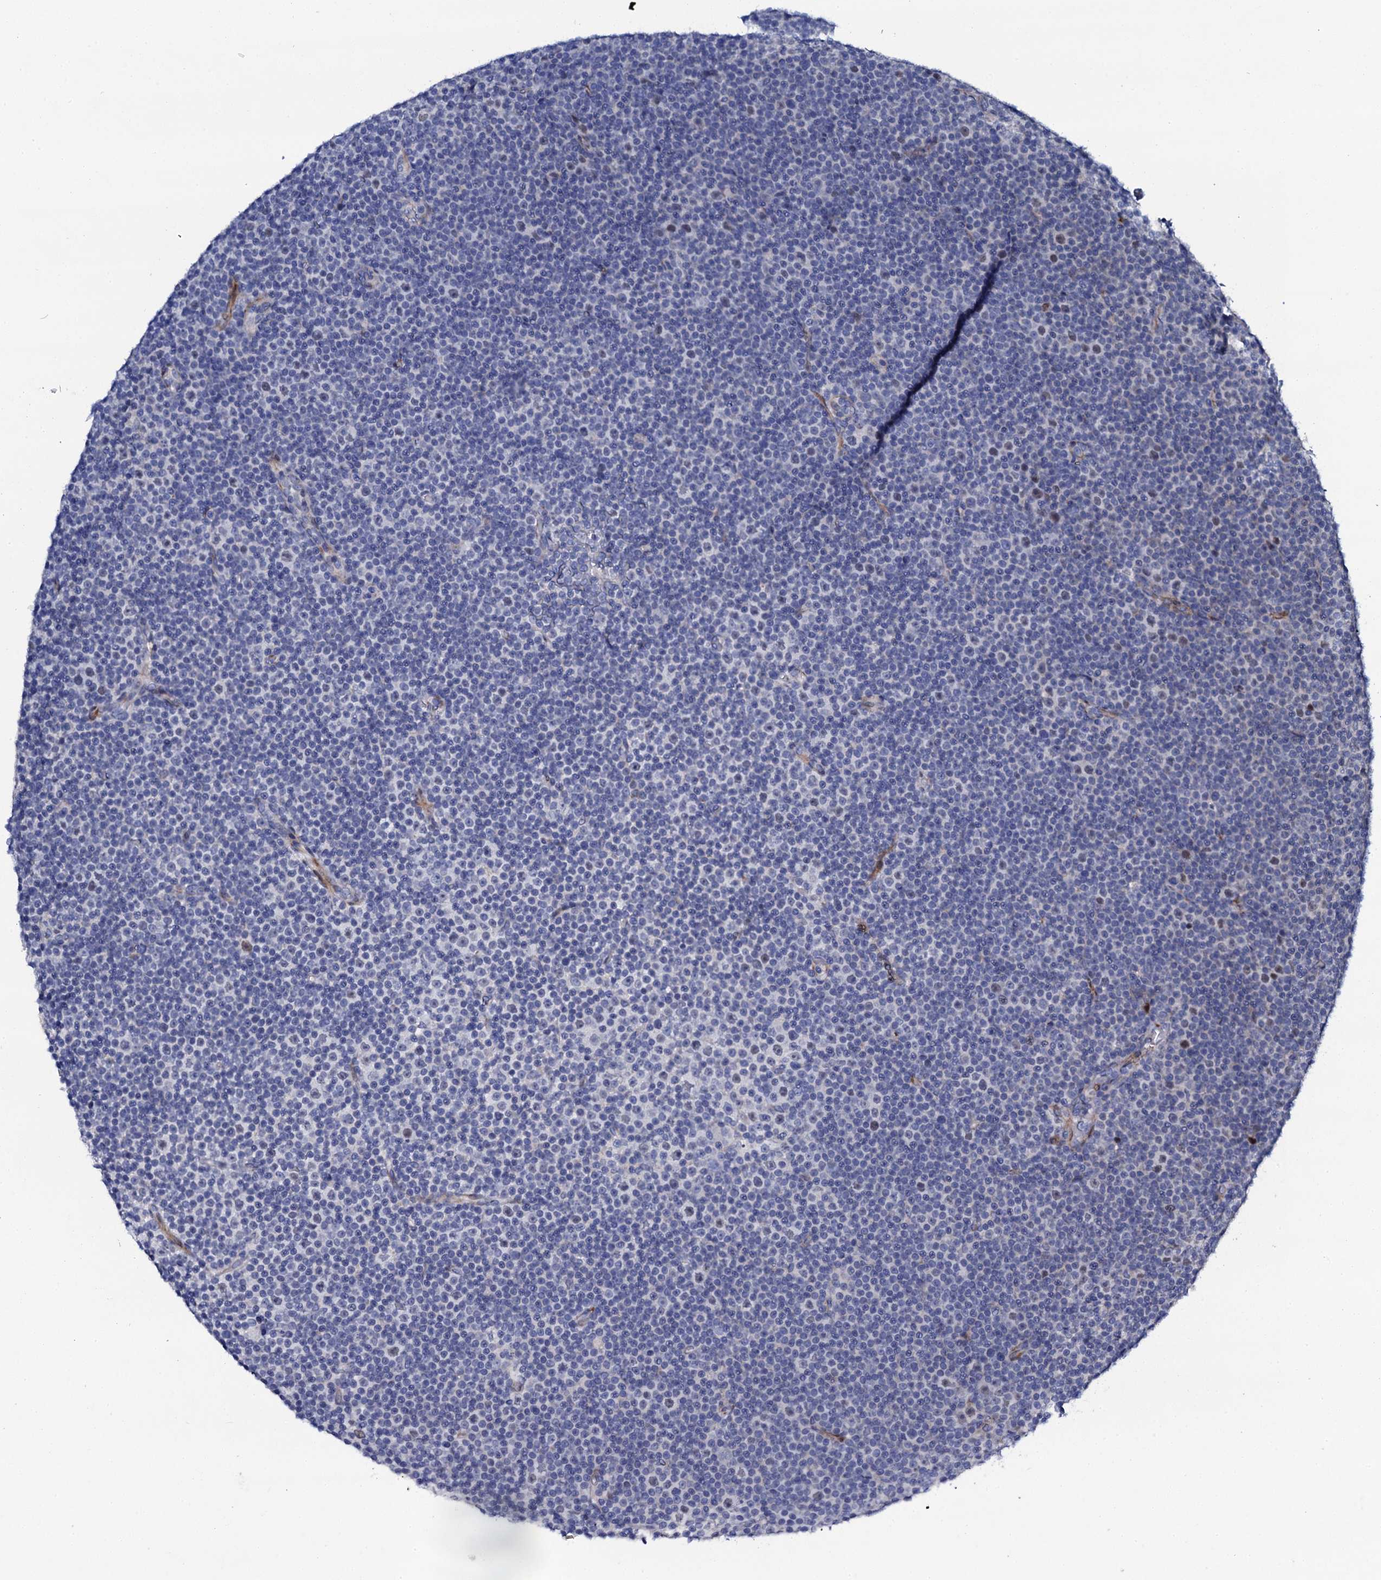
{"staining": {"intensity": "moderate", "quantity": "<25%", "location": "nuclear"}, "tissue": "lymphoma", "cell_type": "Tumor cells", "image_type": "cancer", "snomed": [{"axis": "morphology", "description": "Malignant lymphoma, non-Hodgkin's type, Low grade"}, {"axis": "topography", "description": "Lymph node"}], "caption": "Immunohistochemical staining of lymphoma reveals moderate nuclear protein staining in about <25% of tumor cells. (DAB IHC, brown staining for protein, blue staining for nuclei).", "gene": "NUDT13", "patient": {"sex": "female", "age": 67}}